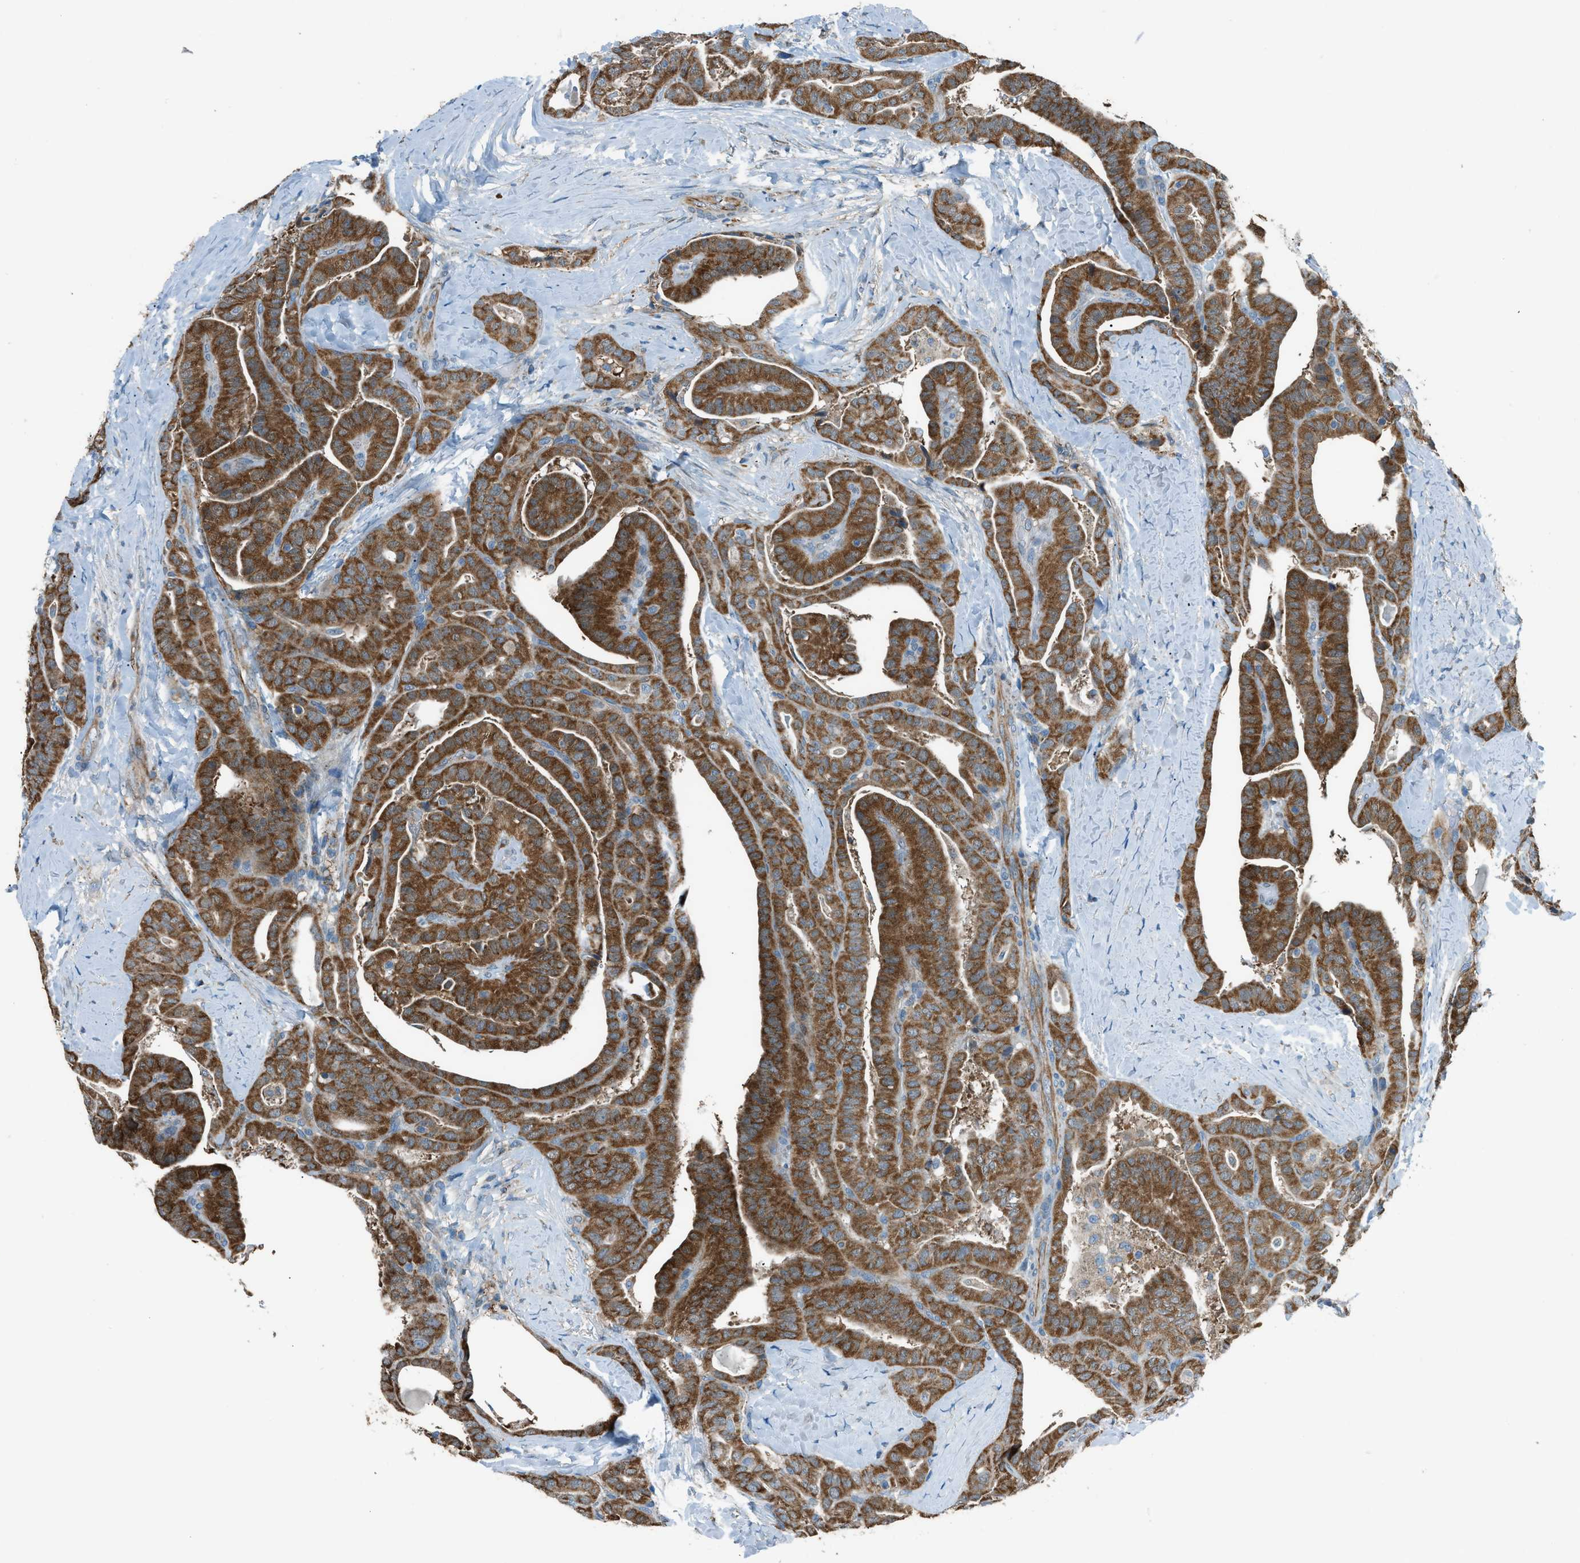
{"staining": {"intensity": "strong", "quantity": ">75%", "location": "cytoplasmic/membranous"}, "tissue": "thyroid cancer", "cell_type": "Tumor cells", "image_type": "cancer", "snomed": [{"axis": "morphology", "description": "Papillary adenocarcinoma, NOS"}, {"axis": "topography", "description": "Thyroid gland"}], "caption": "Protein analysis of thyroid cancer tissue reveals strong cytoplasmic/membranous staining in about >75% of tumor cells.", "gene": "PIGG", "patient": {"sex": "male", "age": 77}}